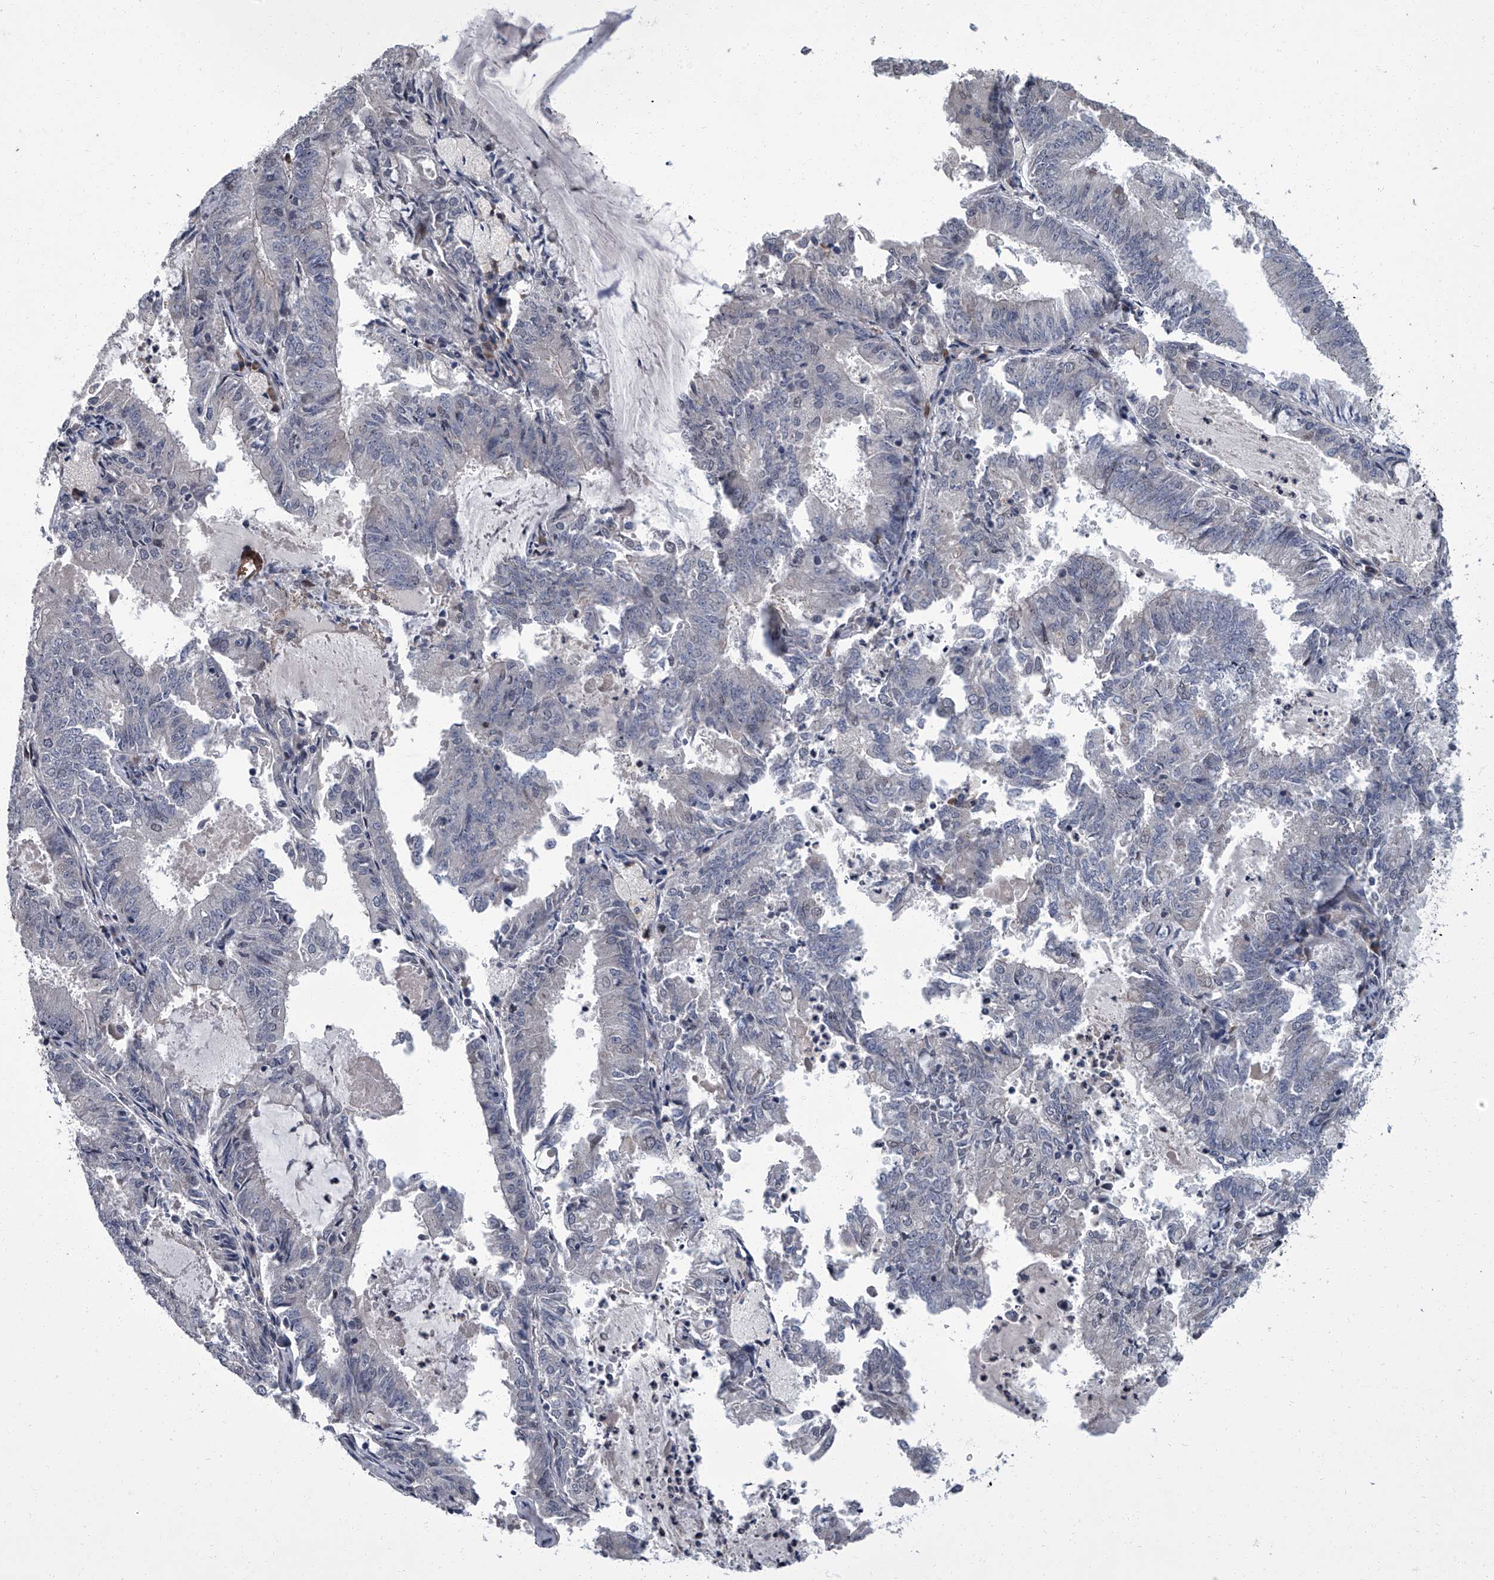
{"staining": {"intensity": "negative", "quantity": "none", "location": "none"}, "tissue": "endometrial cancer", "cell_type": "Tumor cells", "image_type": "cancer", "snomed": [{"axis": "morphology", "description": "Adenocarcinoma, NOS"}, {"axis": "topography", "description": "Endometrium"}], "caption": "An immunohistochemistry histopathology image of endometrial cancer is shown. There is no staining in tumor cells of endometrial cancer.", "gene": "ZNF274", "patient": {"sex": "female", "age": 57}}